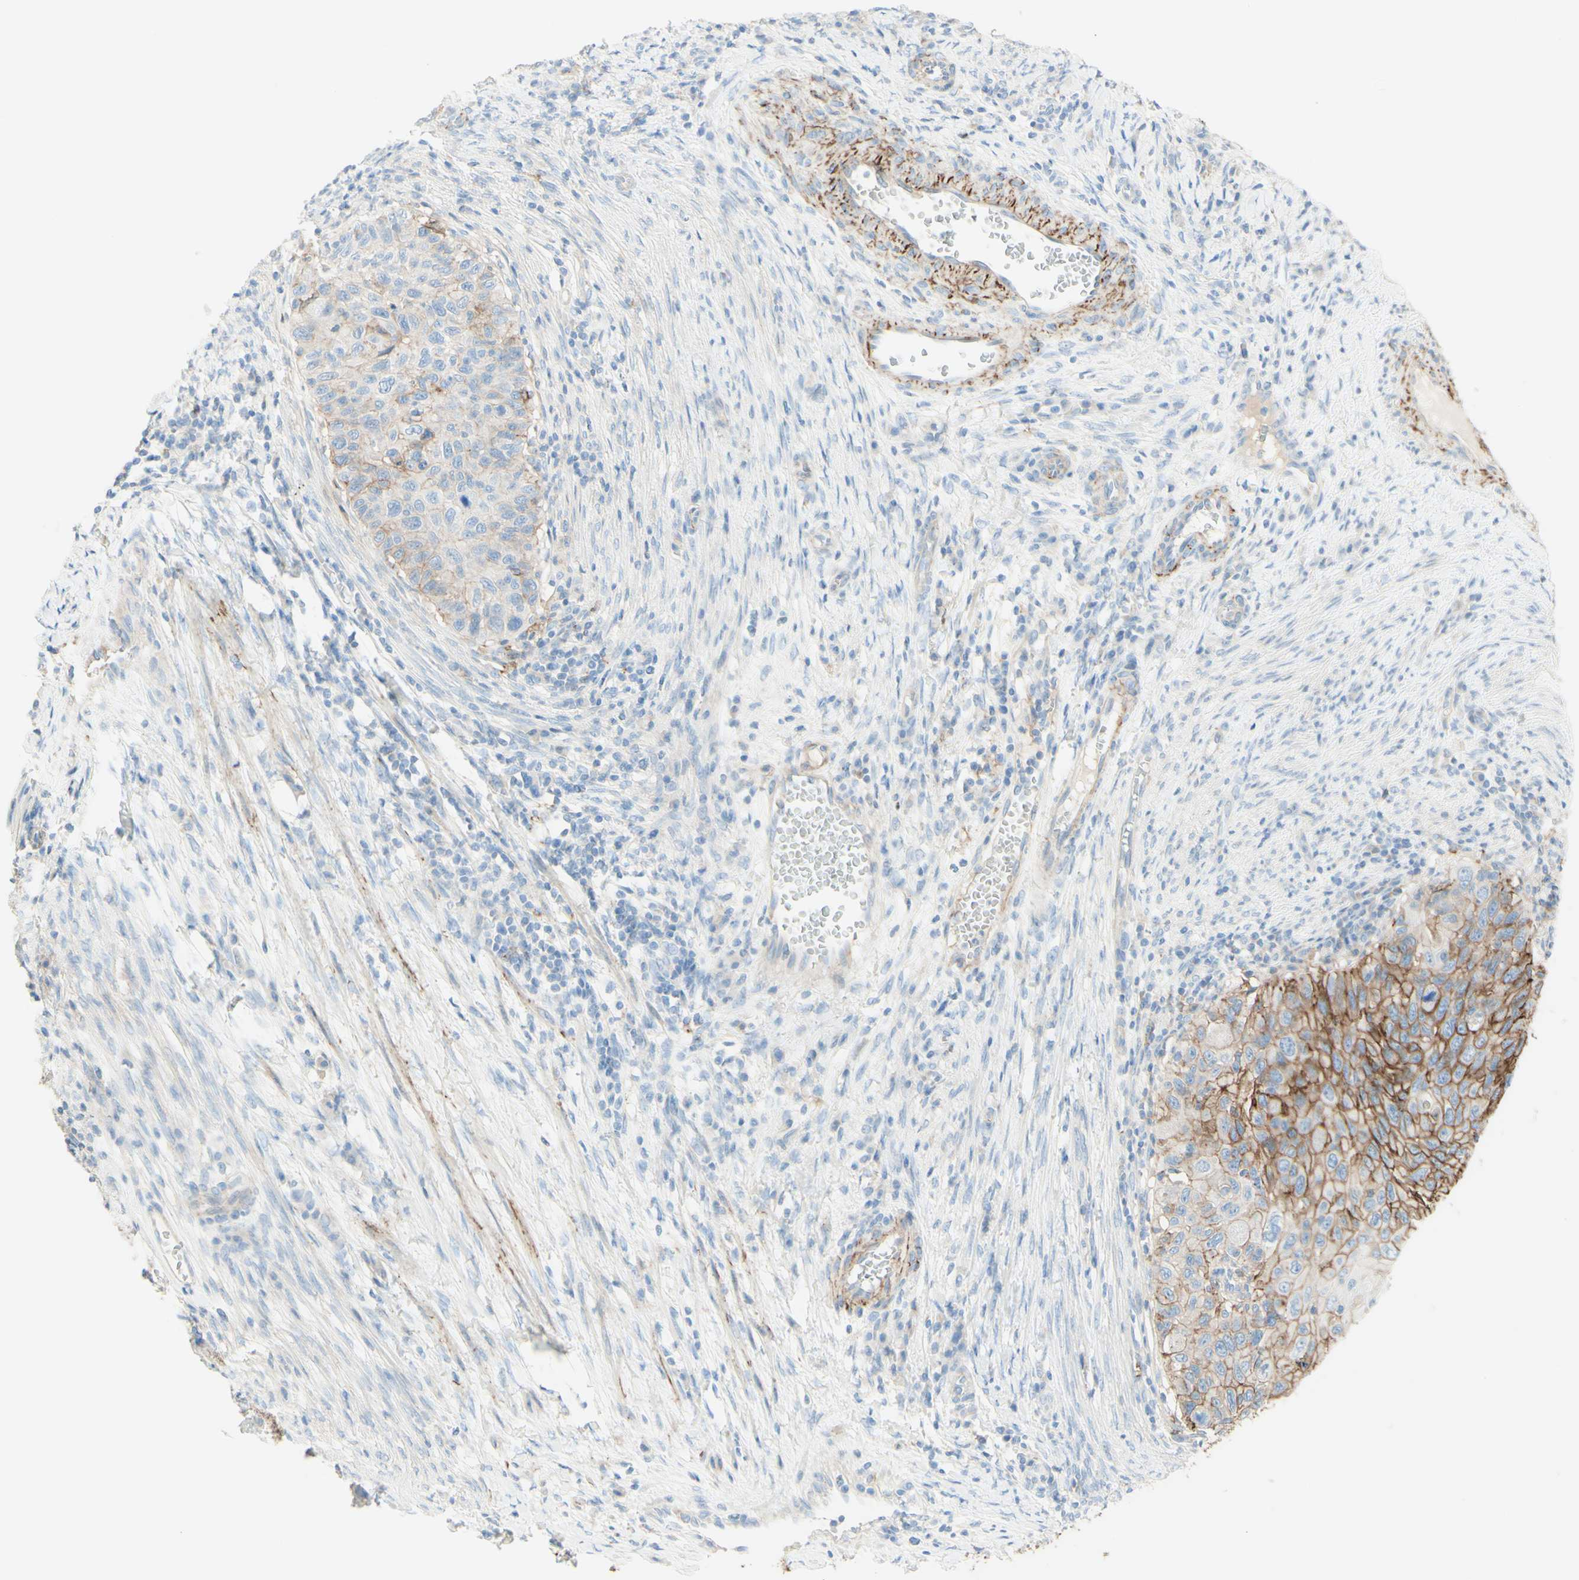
{"staining": {"intensity": "moderate", "quantity": "25%-75%", "location": "cytoplasmic/membranous"}, "tissue": "cervical cancer", "cell_type": "Tumor cells", "image_type": "cancer", "snomed": [{"axis": "morphology", "description": "Squamous cell carcinoma, NOS"}, {"axis": "topography", "description": "Cervix"}], "caption": "Immunohistochemistry (IHC) image of cervical squamous cell carcinoma stained for a protein (brown), which exhibits medium levels of moderate cytoplasmic/membranous staining in about 25%-75% of tumor cells.", "gene": "ALCAM", "patient": {"sex": "female", "age": 70}}